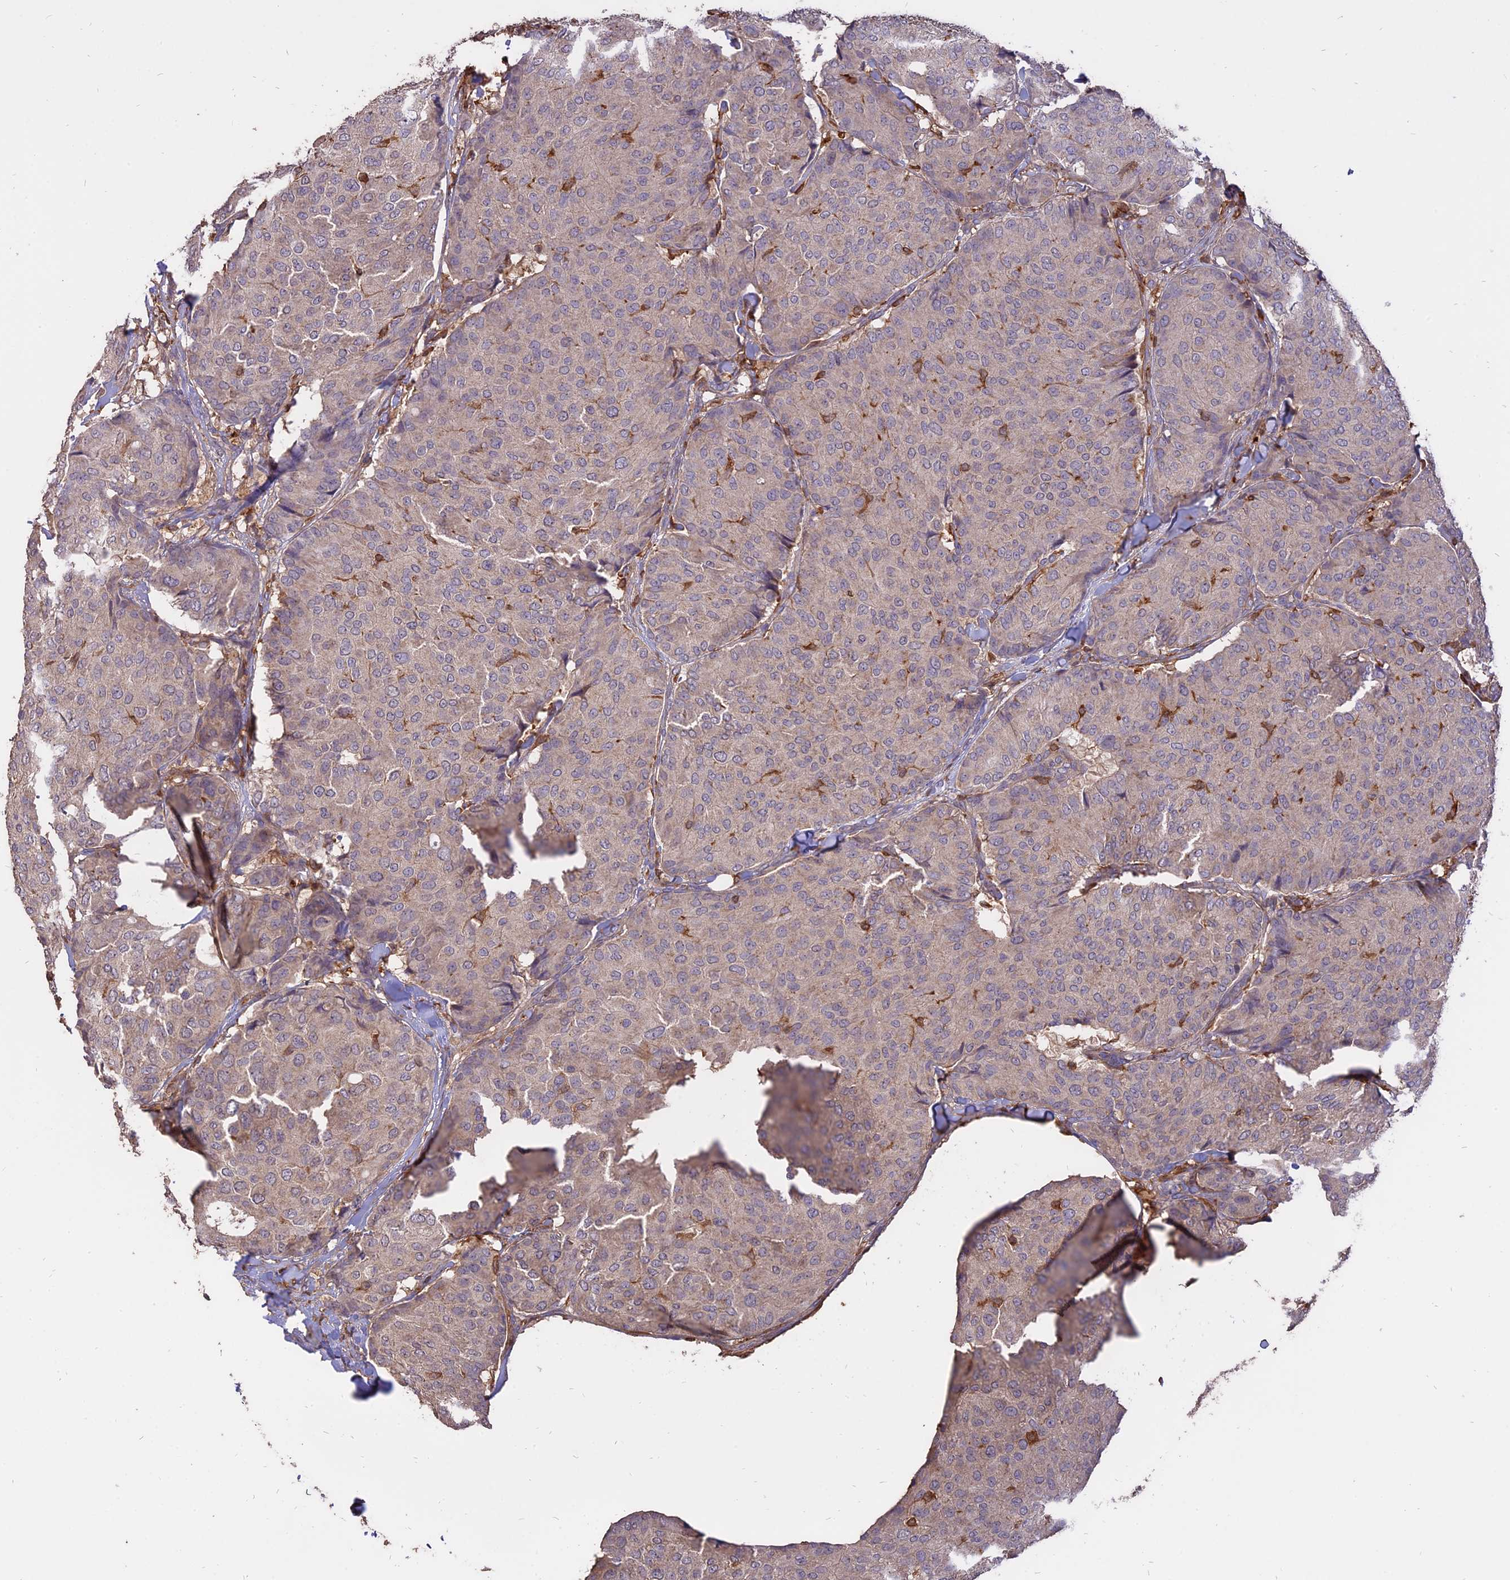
{"staining": {"intensity": "negative", "quantity": "none", "location": "none"}, "tissue": "breast cancer", "cell_type": "Tumor cells", "image_type": "cancer", "snomed": [{"axis": "morphology", "description": "Duct carcinoma"}, {"axis": "topography", "description": "Breast"}], "caption": "DAB immunohistochemical staining of breast cancer displays no significant positivity in tumor cells. (DAB (3,3'-diaminobenzidine) immunohistochemistry (IHC), high magnification).", "gene": "SAC3D1", "patient": {"sex": "female", "age": 75}}